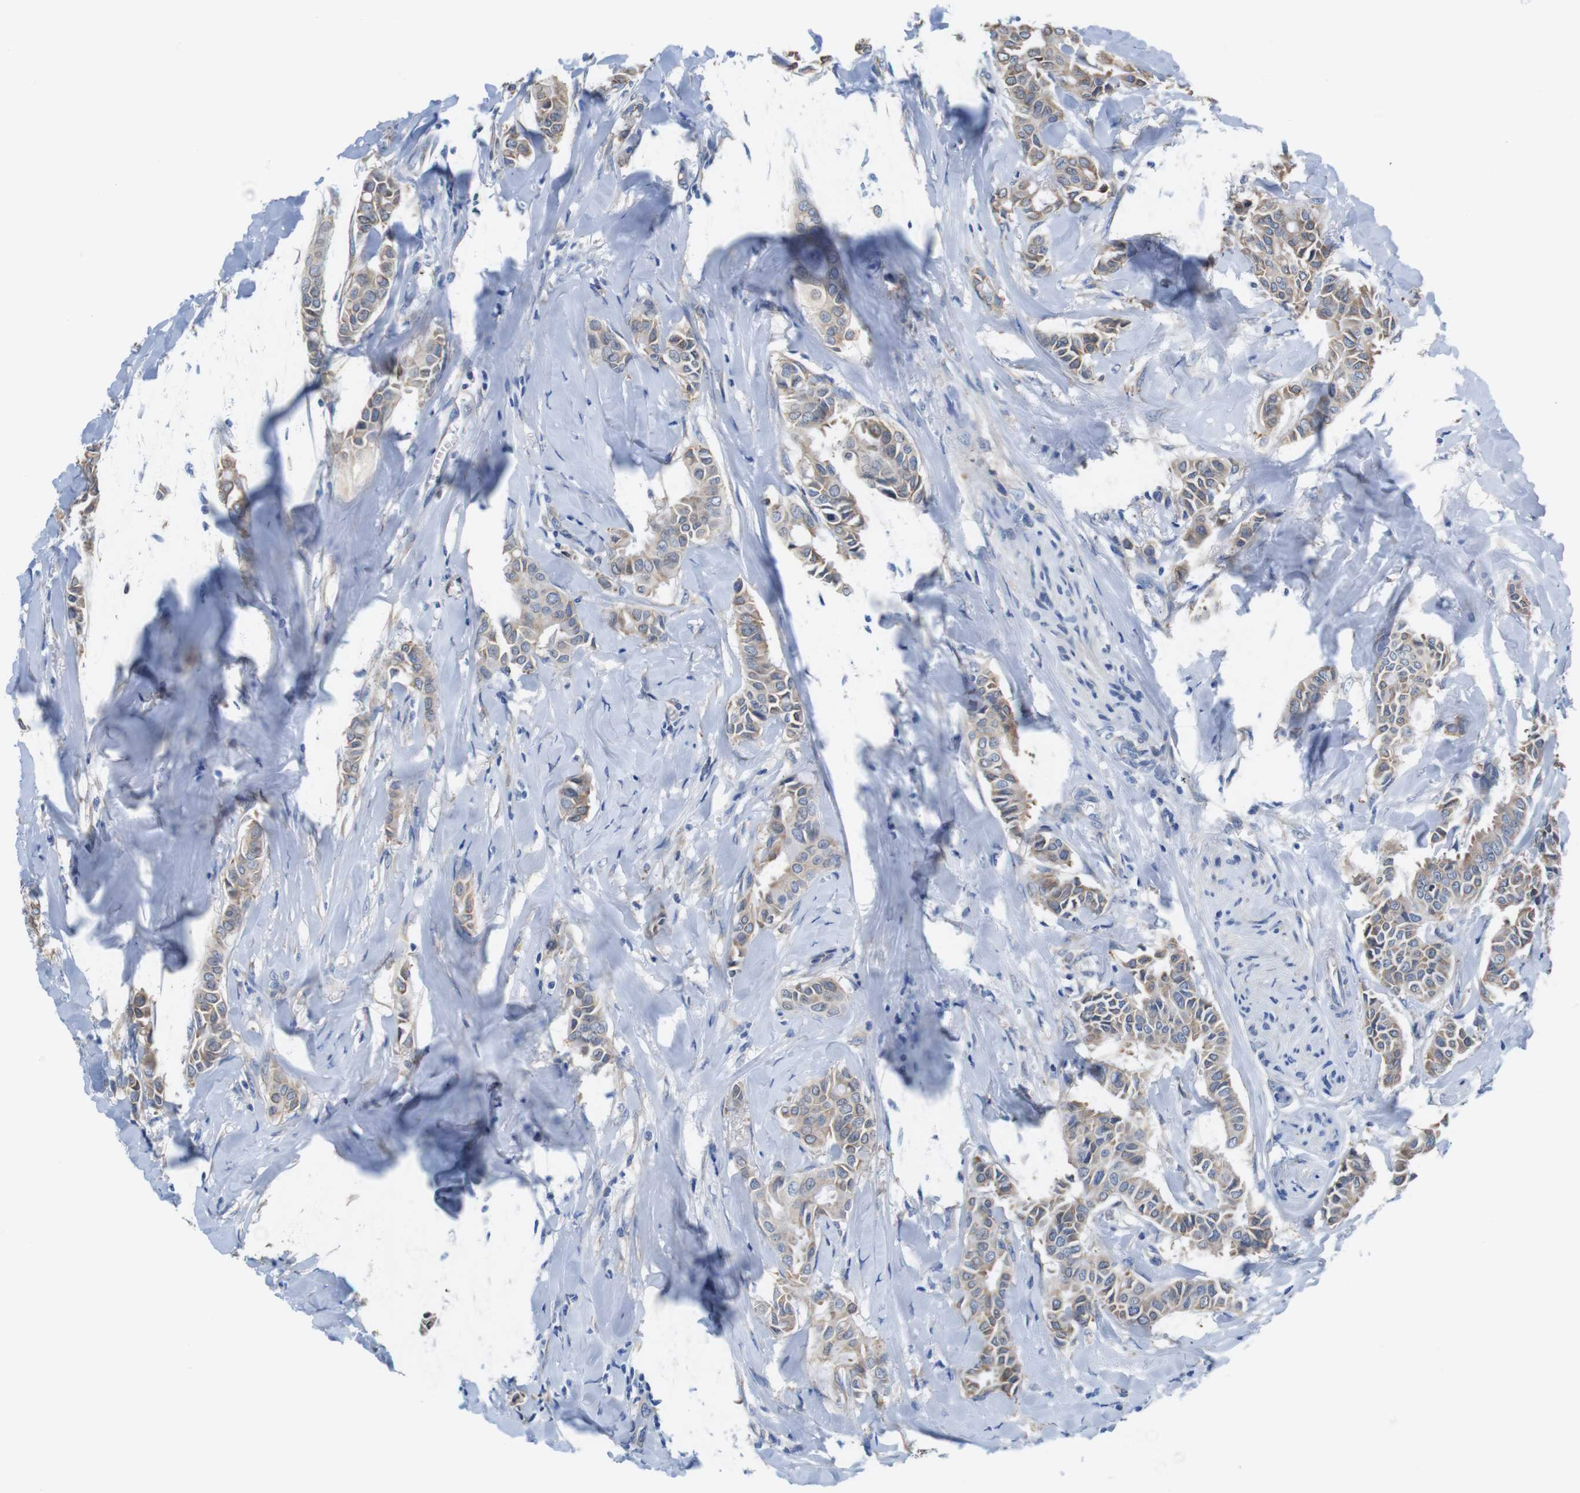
{"staining": {"intensity": "moderate", "quantity": "25%-75%", "location": "cytoplasmic/membranous"}, "tissue": "head and neck cancer", "cell_type": "Tumor cells", "image_type": "cancer", "snomed": [{"axis": "morphology", "description": "Adenocarcinoma, NOS"}, {"axis": "topography", "description": "Salivary gland"}, {"axis": "topography", "description": "Head-Neck"}], "caption": "A medium amount of moderate cytoplasmic/membranous expression is appreciated in approximately 25%-75% of tumor cells in head and neck adenocarcinoma tissue.", "gene": "CDH8", "patient": {"sex": "female", "age": 59}}